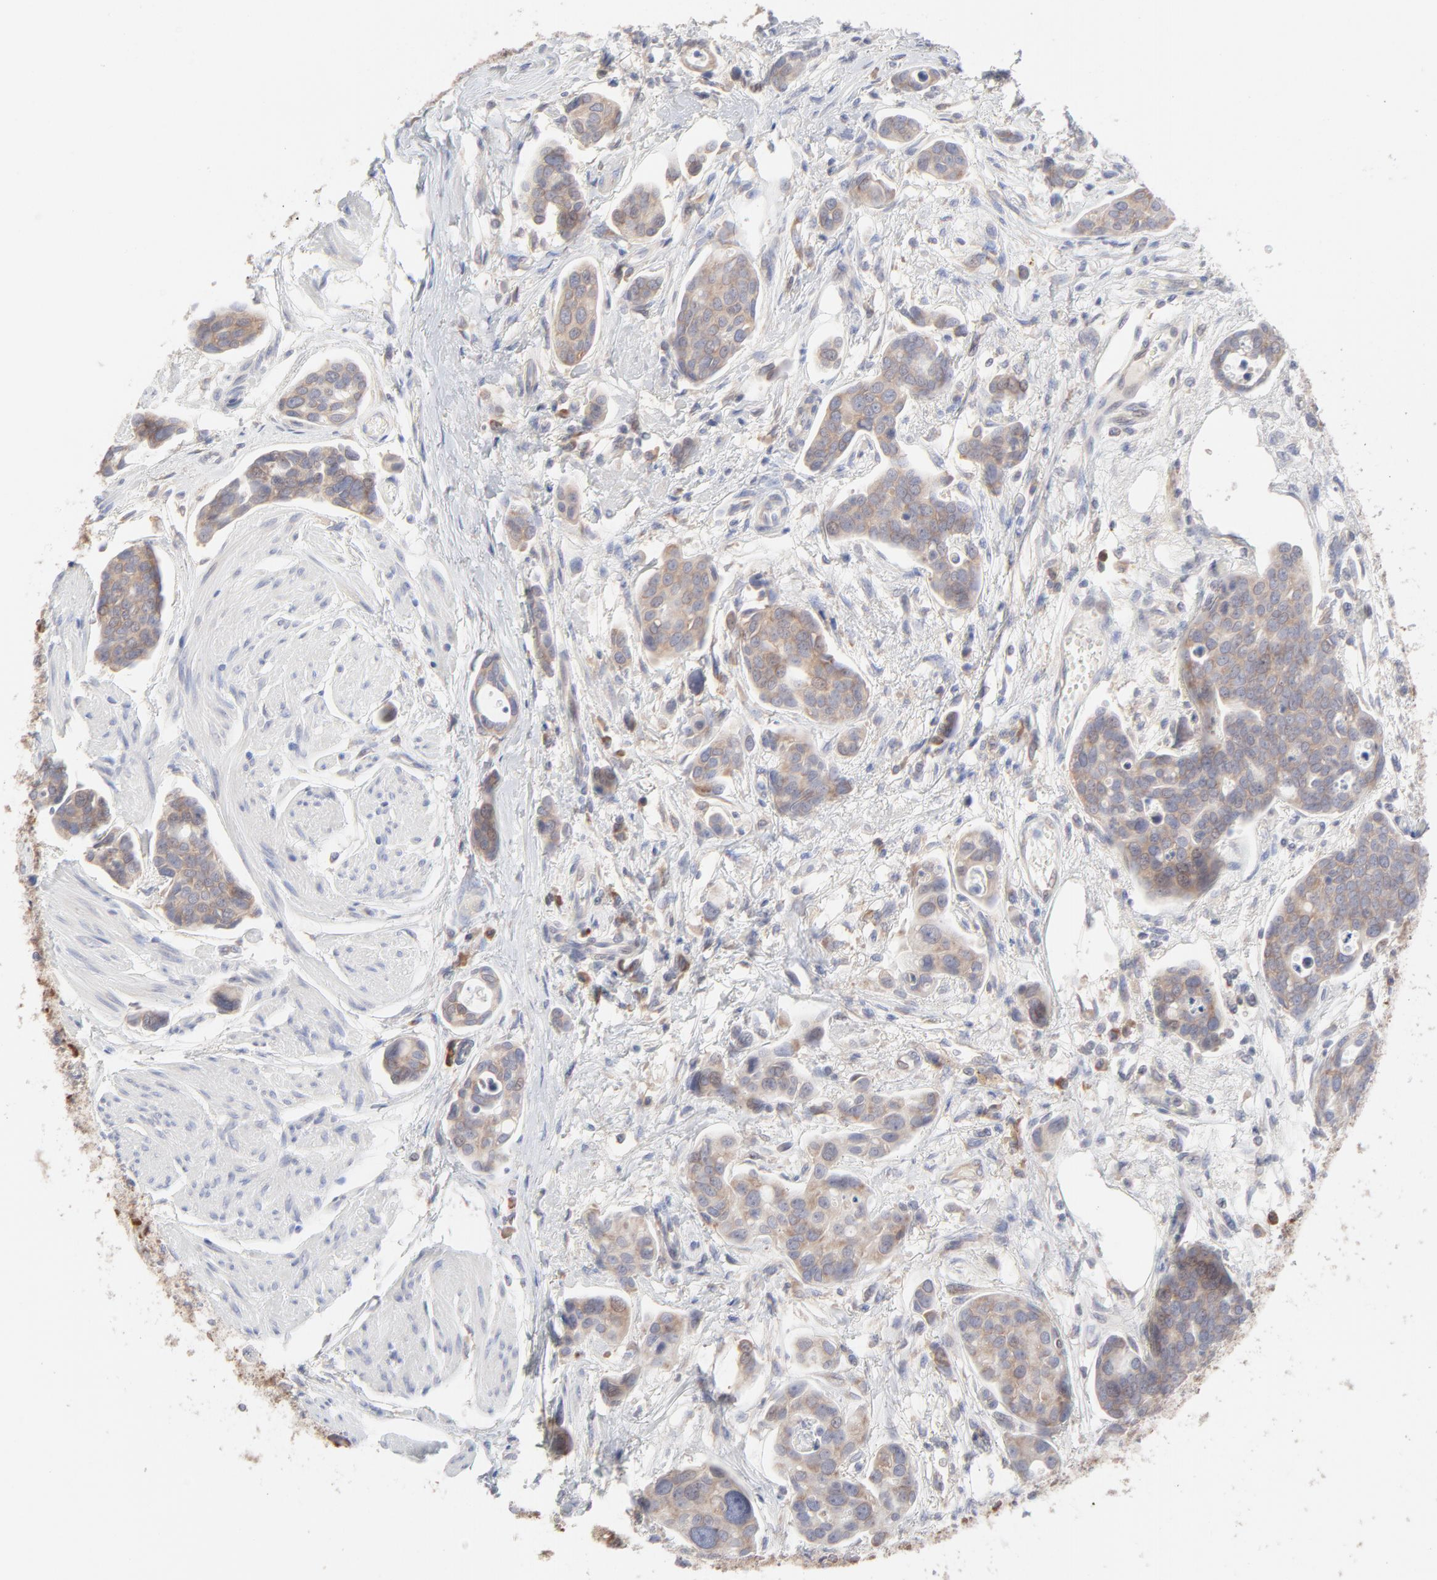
{"staining": {"intensity": "weak", "quantity": ">75%", "location": "cytoplasmic/membranous"}, "tissue": "urothelial cancer", "cell_type": "Tumor cells", "image_type": "cancer", "snomed": [{"axis": "morphology", "description": "Urothelial carcinoma, High grade"}, {"axis": "topography", "description": "Urinary bladder"}], "caption": "The photomicrograph shows immunohistochemical staining of high-grade urothelial carcinoma. There is weak cytoplasmic/membranous positivity is identified in about >75% of tumor cells.", "gene": "RPS21", "patient": {"sex": "male", "age": 78}}